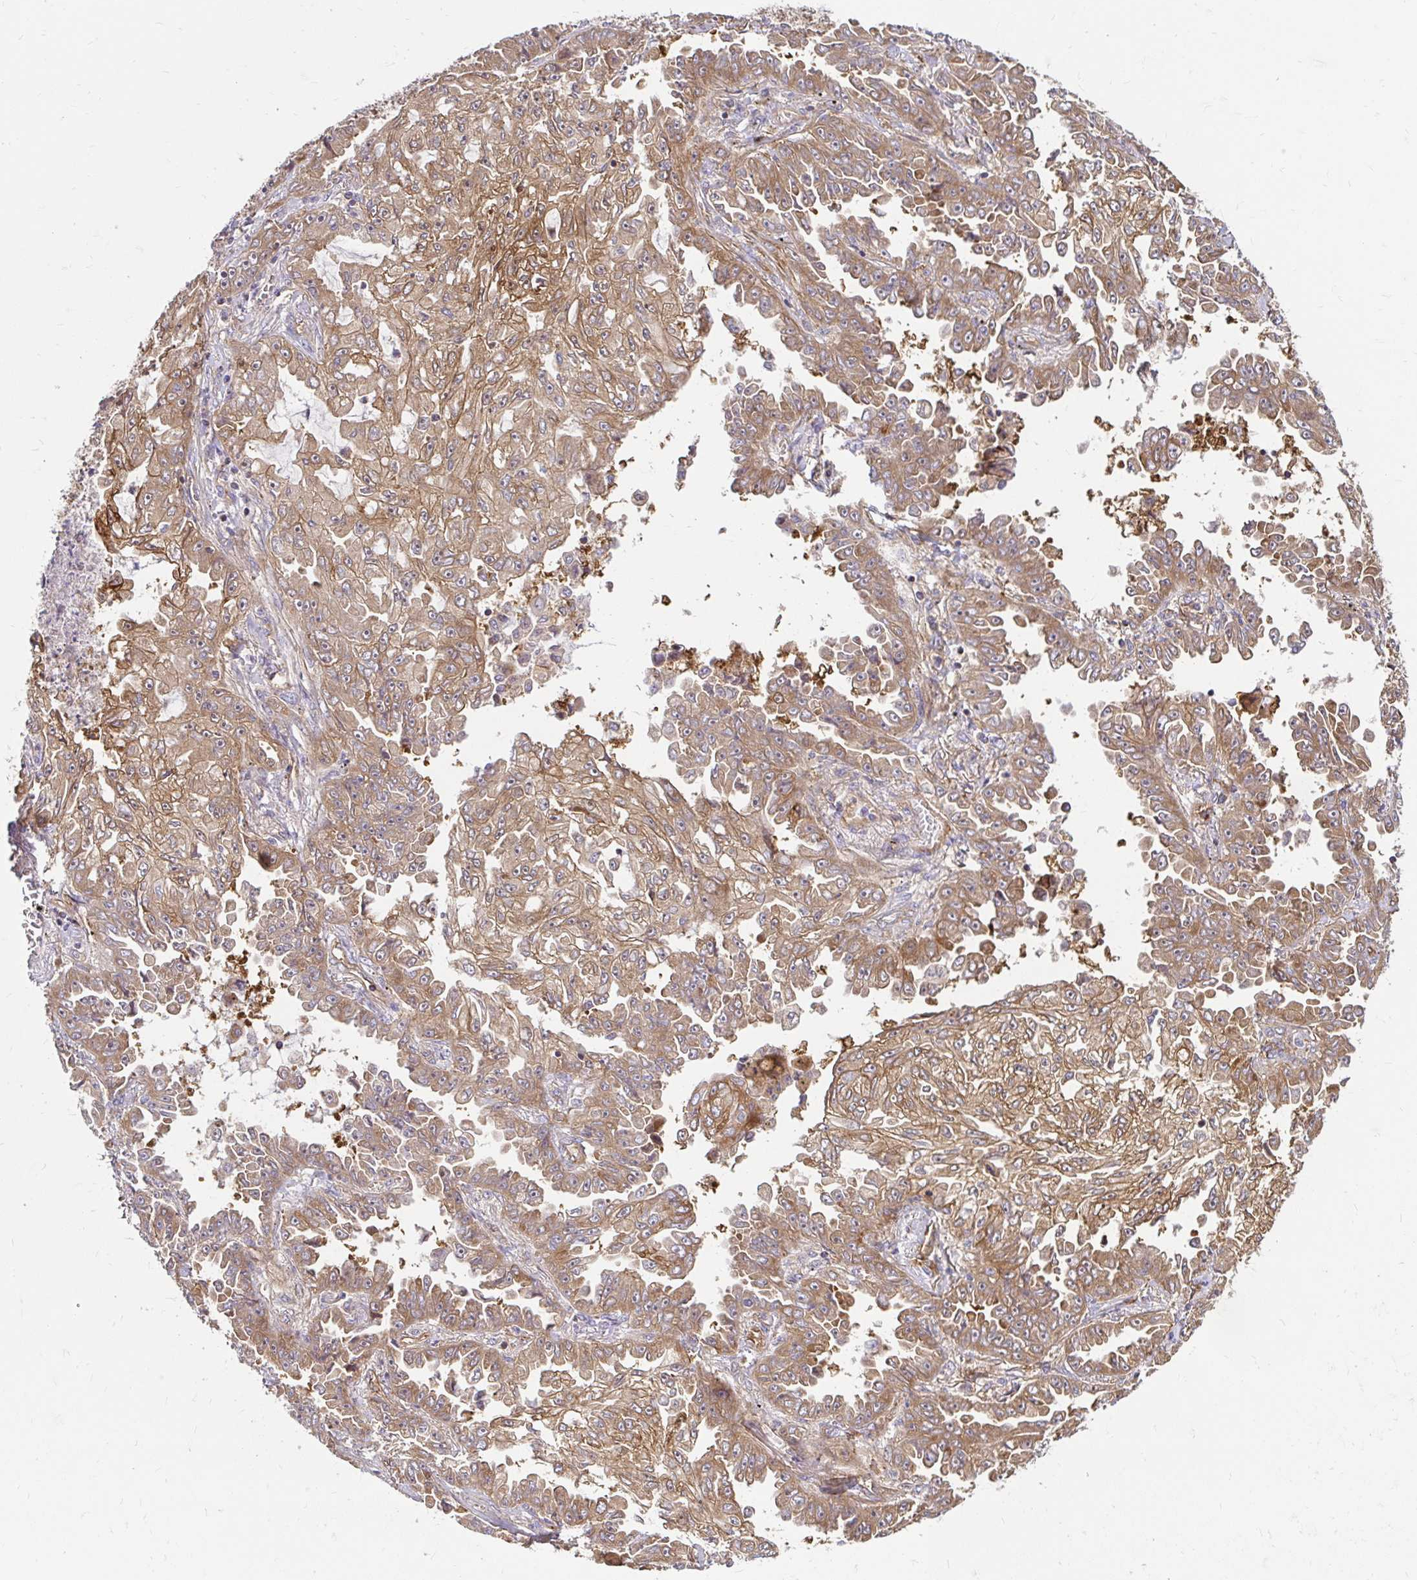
{"staining": {"intensity": "moderate", "quantity": ">75%", "location": "cytoplasmic/membranous"}, "tissue": "lung cancer", "cell_type": "Tumor cells", "image_type": "cancer", "snomed": [{"axis": "morphology", "description": "Adenocarcinoma, NOS"}, {"axis": "topography", "description": "Lung"}], "caption": "Tumor cells exhibit medium levels of moderate cytoplasmic/membranous staining in approximately >75% of cells in adenocarcinoma (lung). The staining was performed using DAB (3,3'-diaminobenzidine) to visualize the protein expression in brown, while the nuclei were stained in blue with hematoxylin (Magnification: 20x).", "gene": "ITGA2", "patient": {"sex": "female", "age": 52}}